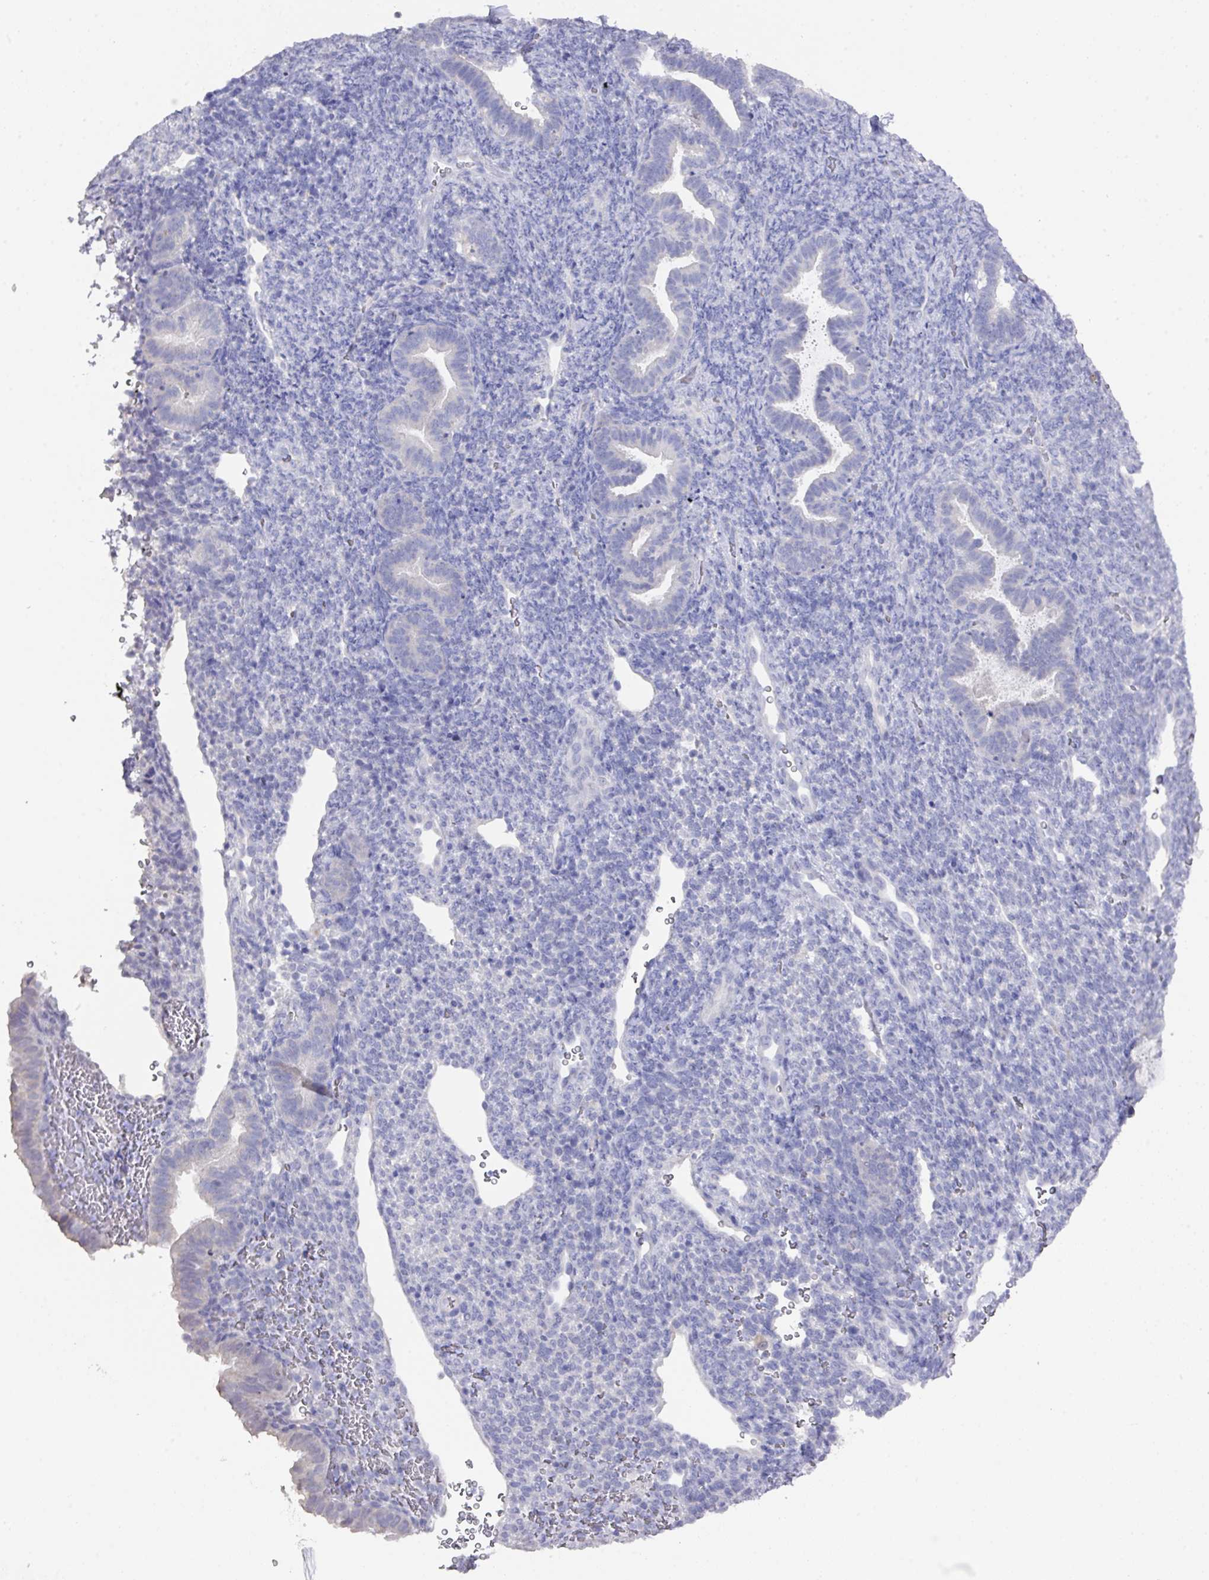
{"staining": {"intensity": "negative", "quantity": "none", "location": "none"}, "tissue": "endometrium", "cell_type": "Cells in endometrial stroma", "image_type": "normal", "snomed": [{"axis": "morphology", "description": "Normal tissue, NOS"}, {"axis": "topography", "description": "Endometrium"}], "caption": "DAB (3,3'-diaminobenzidine) immunohistochemical staining of normal endometrium exhibits no significant expression in cells in endometrial stroma.", "gene": "DAZ1", "patient": {"sex": "female", "age": 34}}